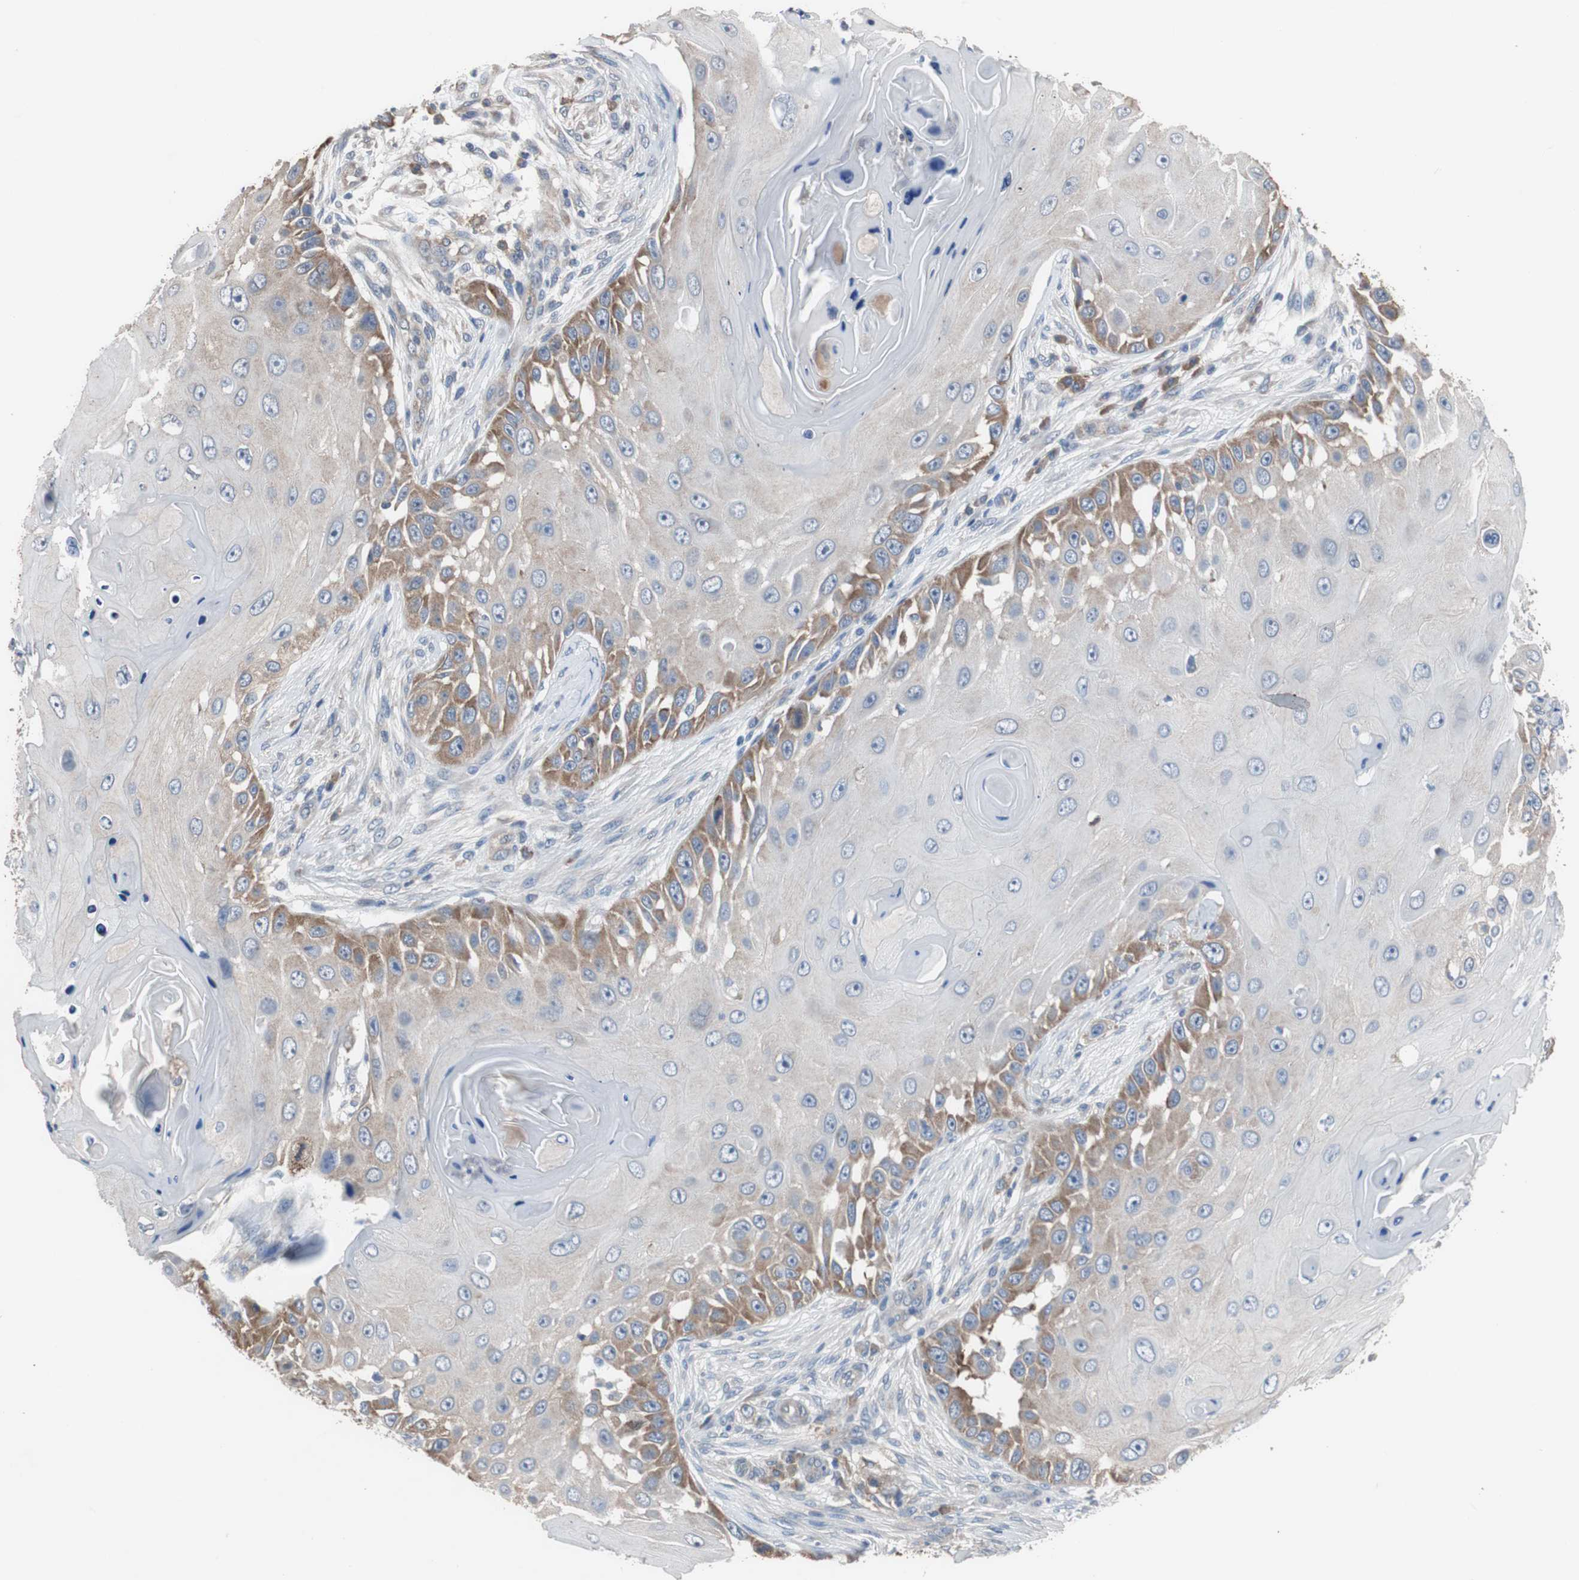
{"staining": {"intensity": "moderate", "quantity": "<25%", "location": "cytoplasmic/membranous"}, "tissue": "skin cancer", "cell_type": "Tumor cells", "image_type": "cancer", "snomed": [{"axis": "morphology", "description": "Squamous cell carcinoma, NOS"}, {"axis": "topography", "description": "Skin"}], "caption": "About <25% of tumor cells in skin squamous cell carcinoma demonstrate moderate cytoplasmic/membranous protein expression as visualized by brown immunohistochemical staining.", "gene": "USP10", "patient": {"sex": "female", "age": 44}}